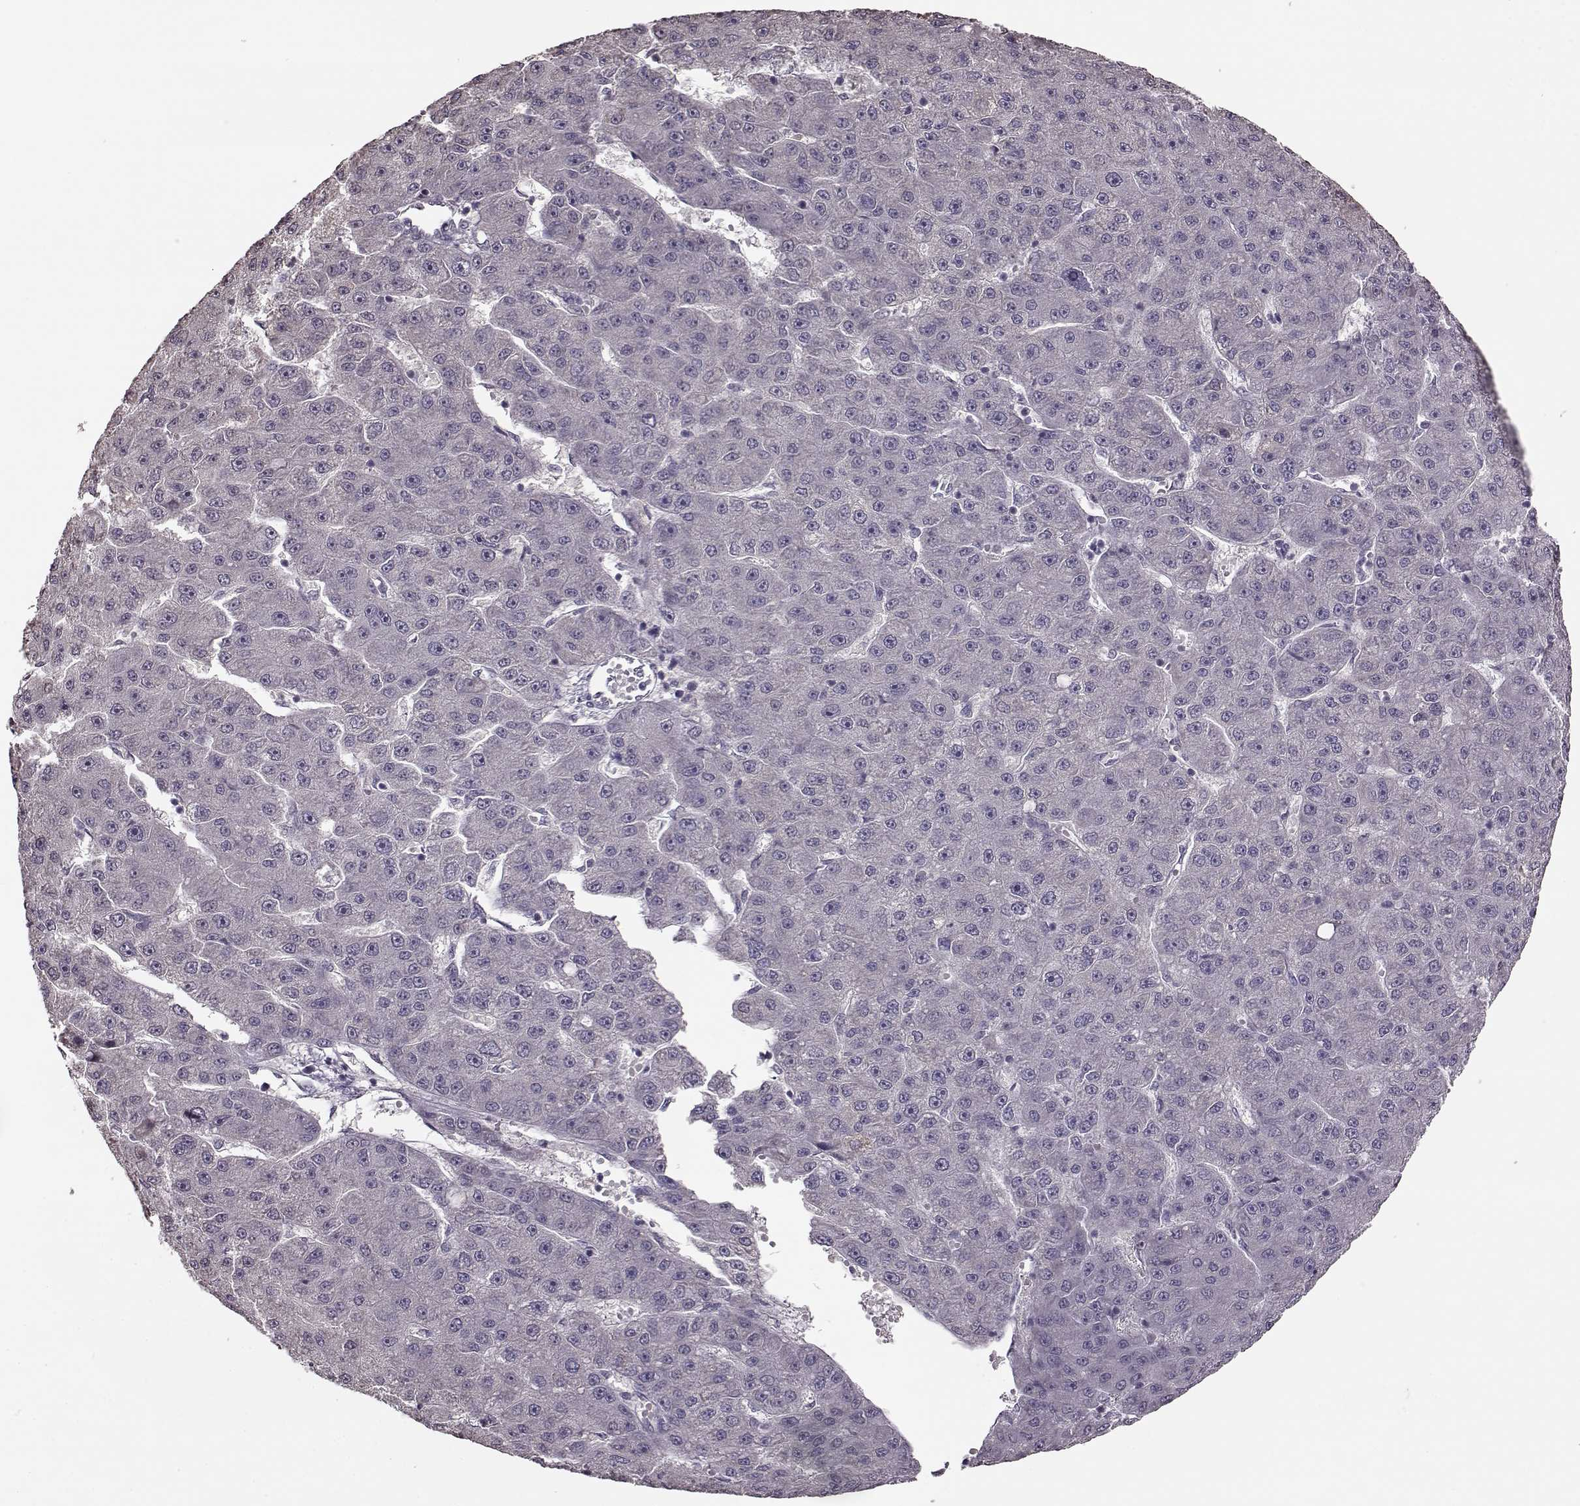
{"staining": {"intensity": "negative", "quantity": "none", "location": "none"}, "tissue": "liver cancer", "cell_type": "Tumor cells", "image_type": "cancer", "snomed": [{"axis": "morphology", "description": "Carcinoma, Hepatocellular, NOS"}, {"axis": "topography", "description": "Liver"}], "caption": "An immunohistochemistry (IHC) photomicrograph of hepatocellular carcinoma (liver) is shown. There is no staining in tumor cells of hepatocellular carcinoma (liver). Brightfield microscopy of immunohistochemistry stained with DAB (3,3'-diaminobenzidine) (brown) and hematoxylin (blue), captured at high magnification.", "gene": "FSHB", "patient": {"sex": "male", "age": 67}}